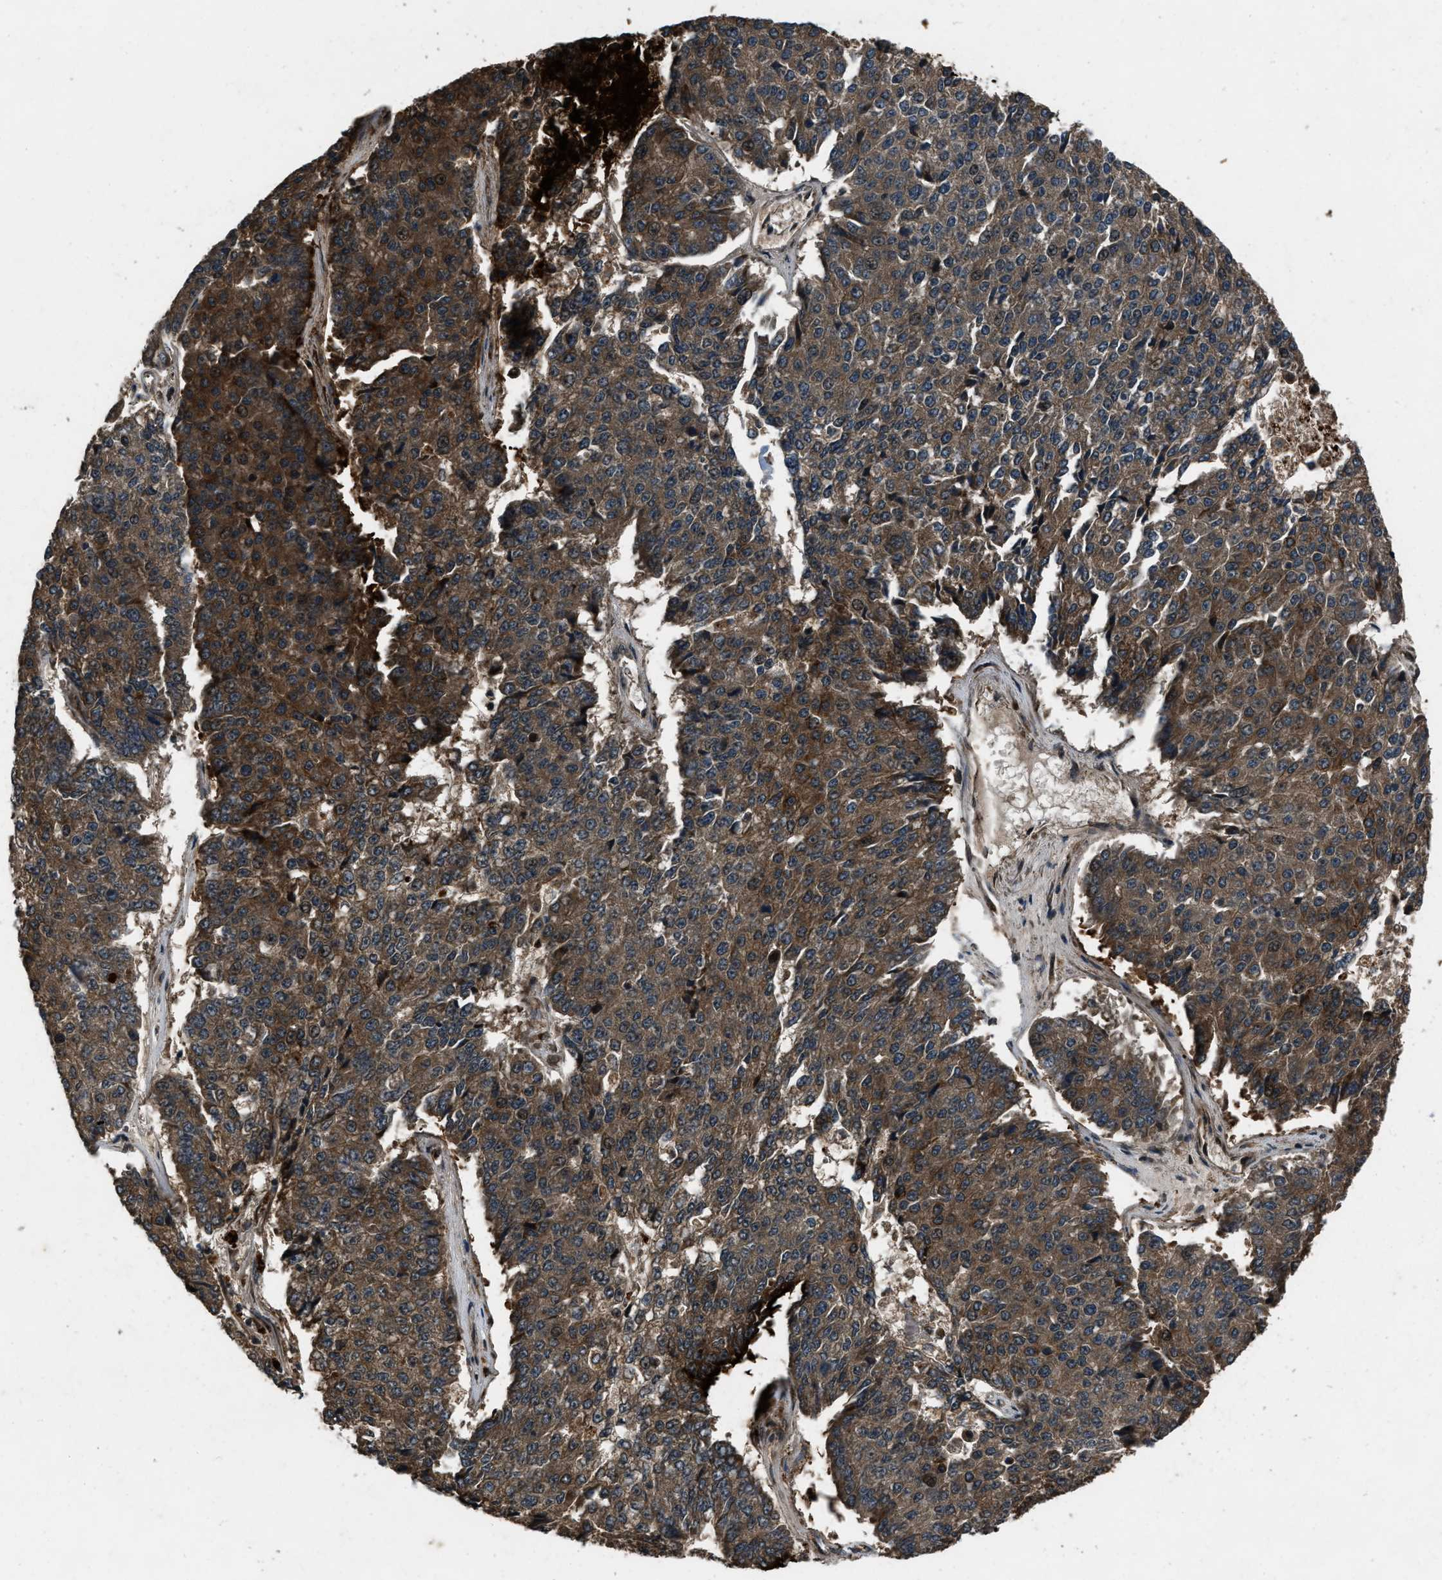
{"staining": {"intensity": "moderate", "quantity": ">75%", "location": "cytoplasmic/membranous"}, "tissue": "pancreatic cancer", "cell_type": "Tumor cells", "image_type": "cancer", "snomed": [{"axis": "morphology", "description": "Adenocarcinoma, NOS"}, {"axis": "topography", "description": "Pancreas"}], "caption": "A high-resolution photomicrograph shows IHC staining of pancreatic adenocarcinoma, which shows moderate cytoplasmic/membranous staining in approximately >75% of tumor cells. The staining was performed using DAB (3,3'-diaminobenzidine), with brown indicating positive protein expression. Nuclei are stained blue with hematoxylin.", "gene": "IRAK4", "patient": {"sex": "male", "age": 50}}